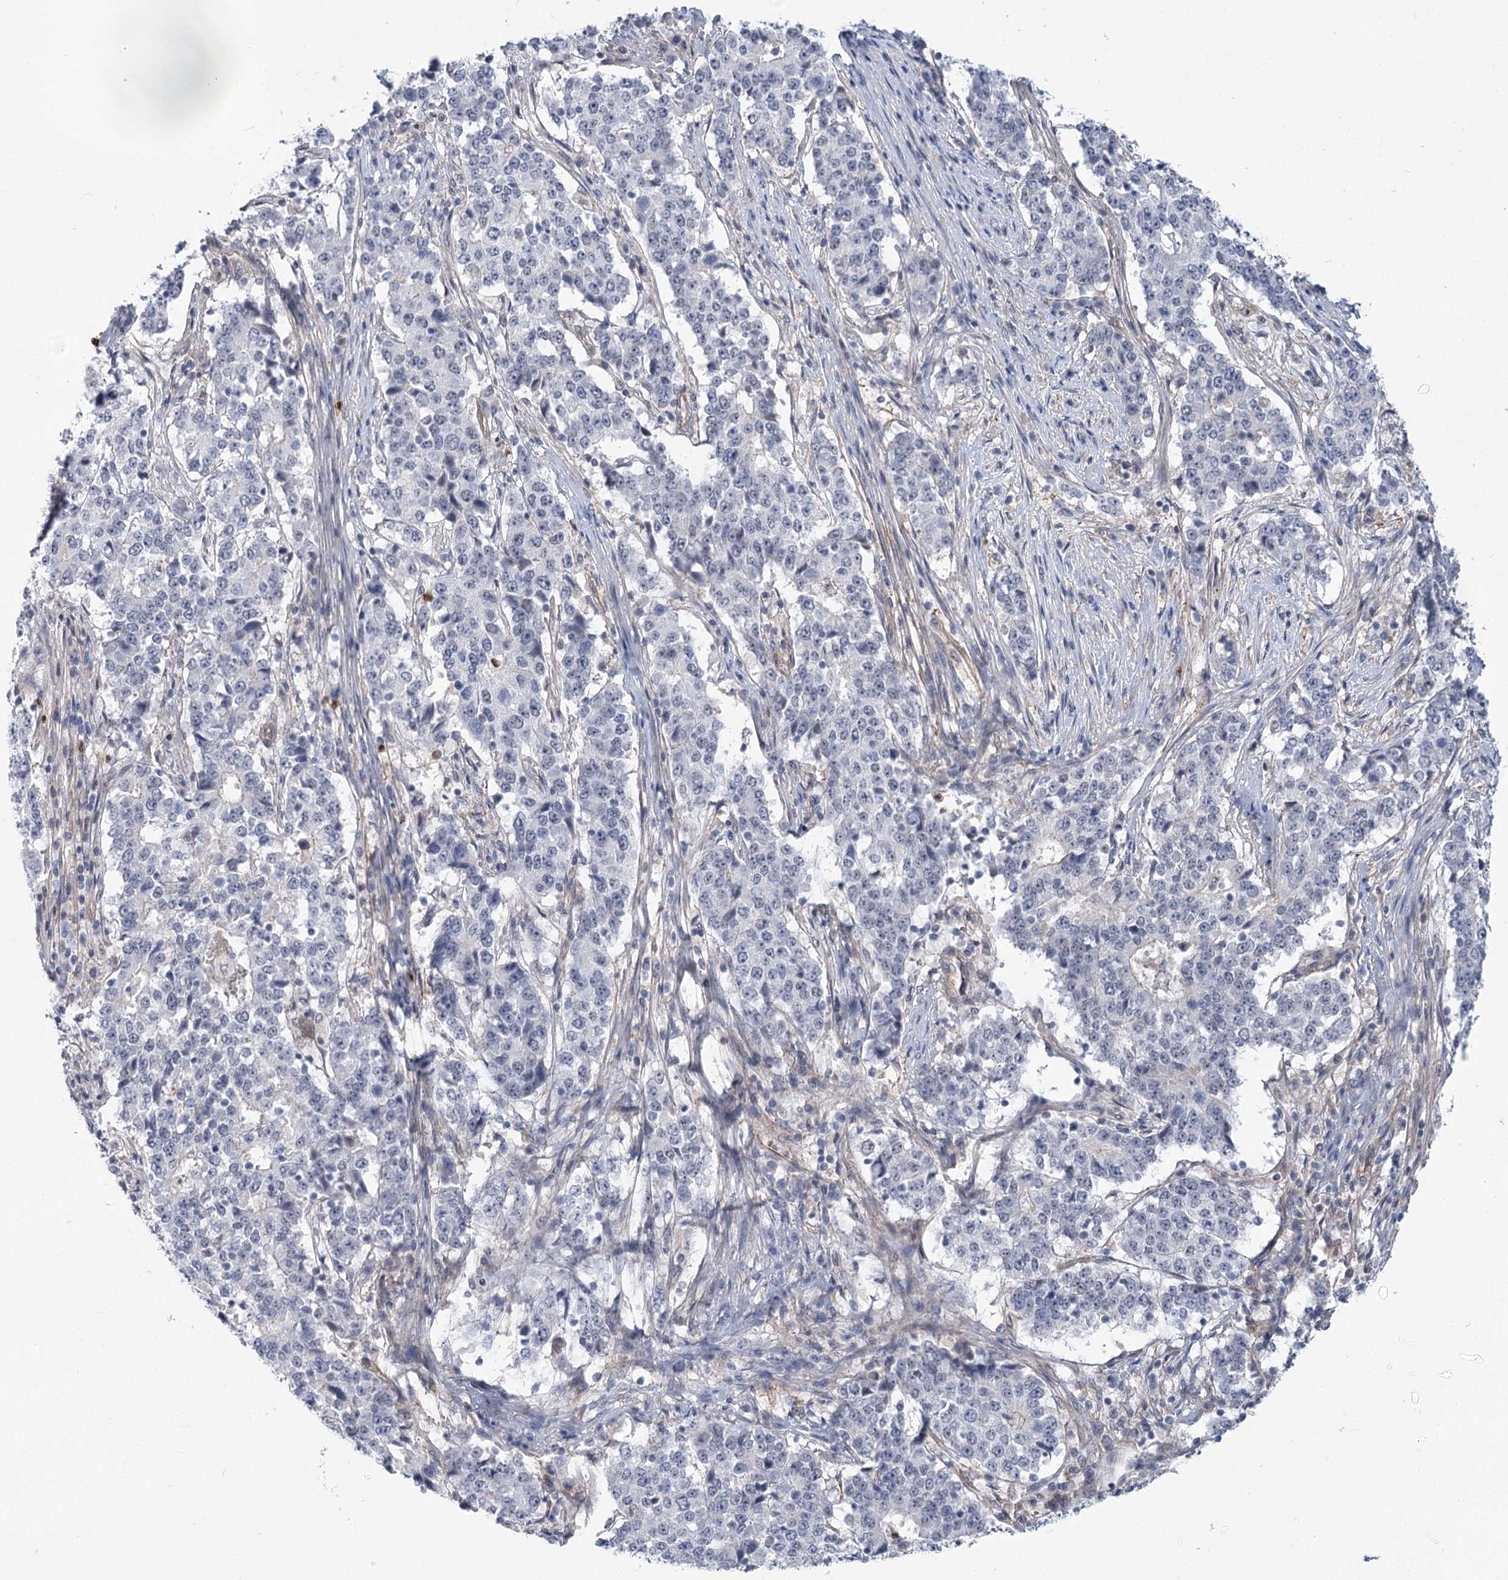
{"staining": {"intensity": "negative", "quantity": "none", "location": "none"}, "tissue": "stomach cancer", "cell_type": "Tumor cells", "image_type": "cancer", "snomed": [{"axis": "morphology", "description": "Adenocarcinoma, NOS"}, {"axis": "topography", "description": "Stomach"}], "caption": "DAB (3,3'-diaminobenzidine) immunohistochemical staining of human stomach adenocarcinoma demonstrates no significant positivity in tumor cells.", "gene": "THAP6", "patient": {"sex": "male", "age": 59}}